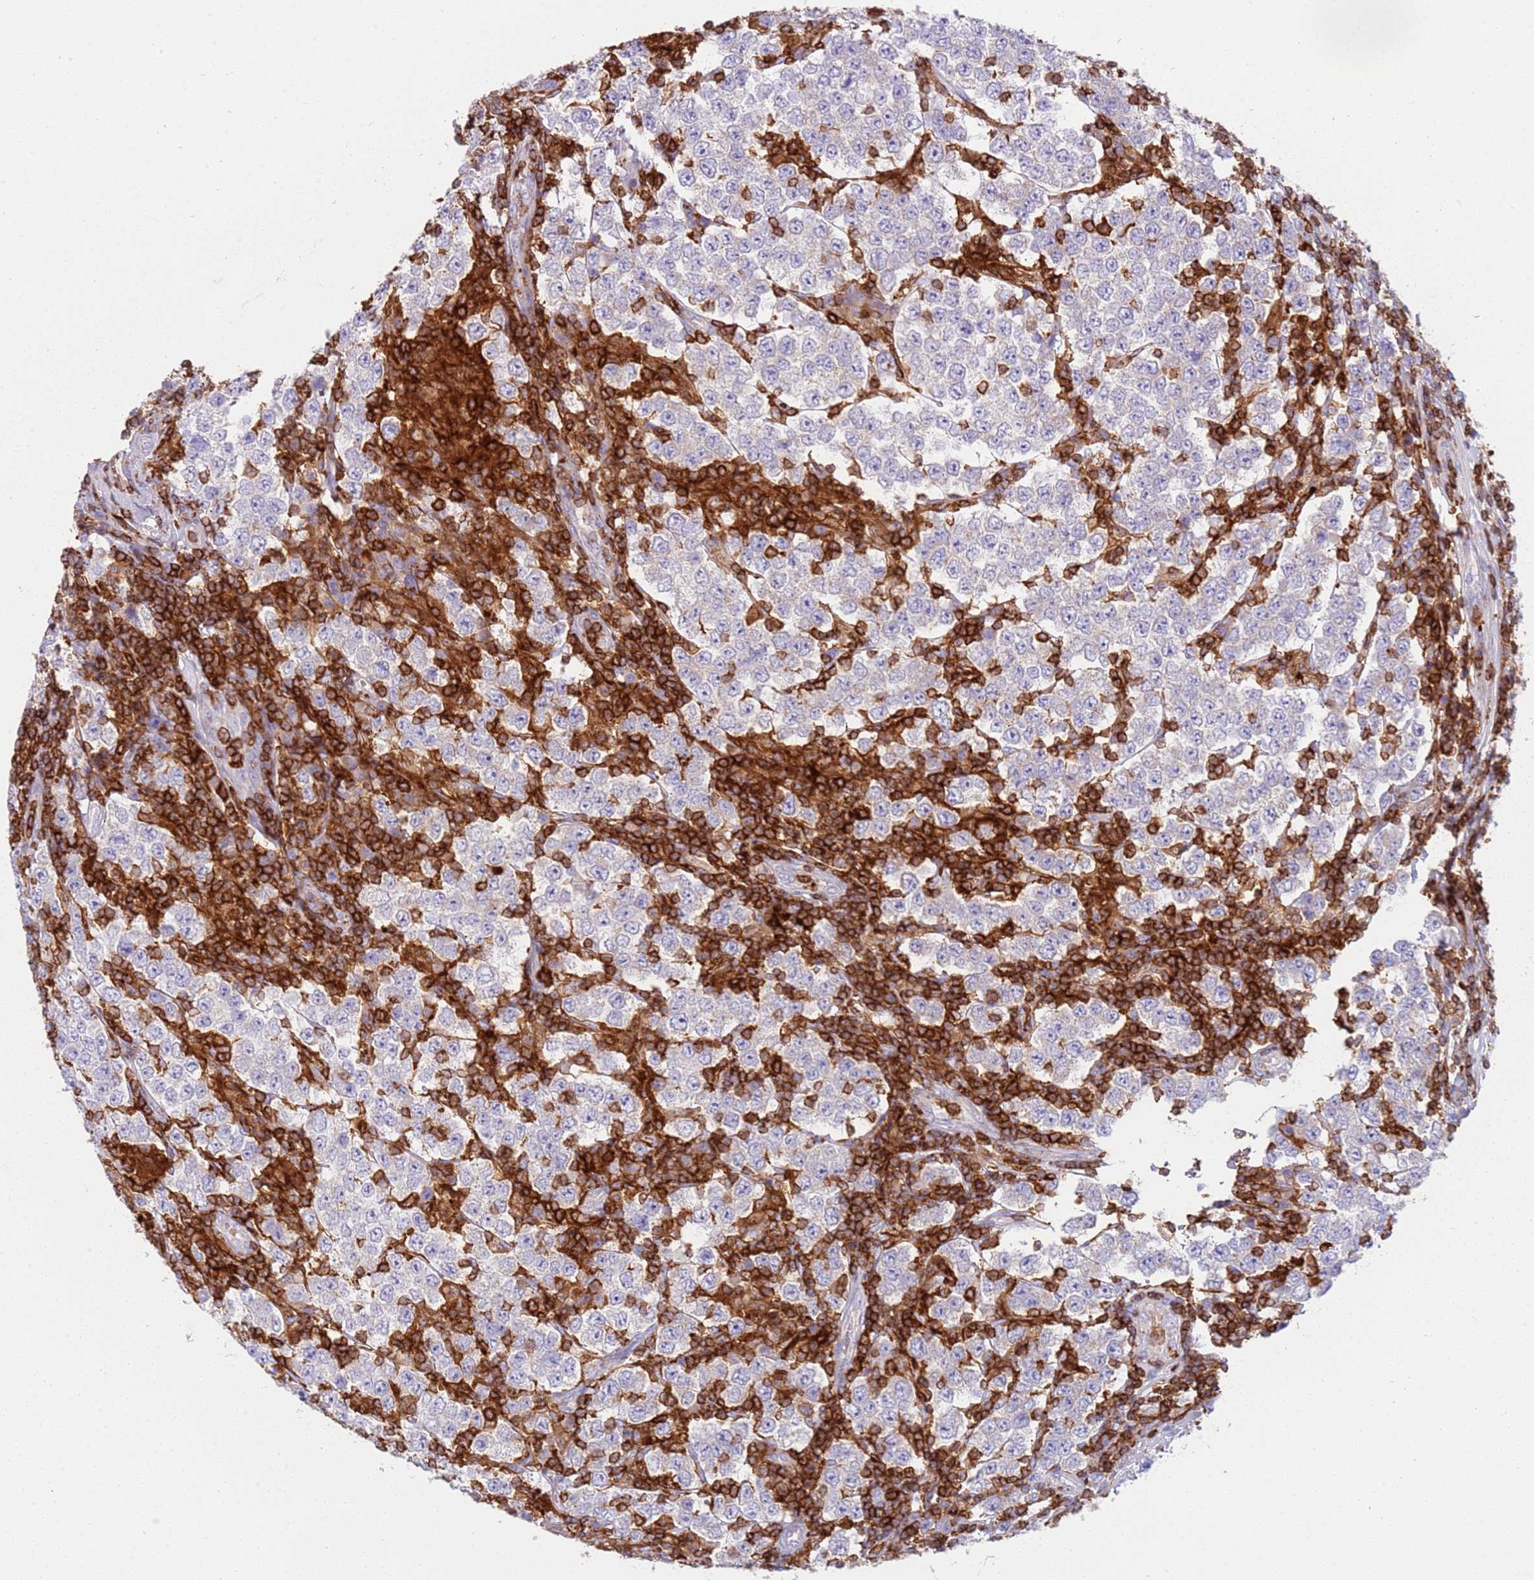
{"staining": {"intensity": "negative", "quantity": "none", "location": "none"}, "tissue": "testis cancer", "cell_type": "Tumor cells", "image_type": "cancer", "snomed": [{"axis": "morphology", "description": "Normal tissue, NOS"}, {"axis": "morphology", "description": "Urothelial carcinoma, High grade"}, {"axis": "morphology", "description": "Seminoma, NOS"}, {"axis": "morphology", "description": "Carcinoma, Embryonal, NOS"}, {"axis": "topography", "description": "Urinary bladder"}, {"axis": "topography", "description": "Testis"}], "caption": "Tumor cells show no significant expression in testis seminoma.", "gene": "TTPAL", "patient": {"sex": "male", "age": 41}}